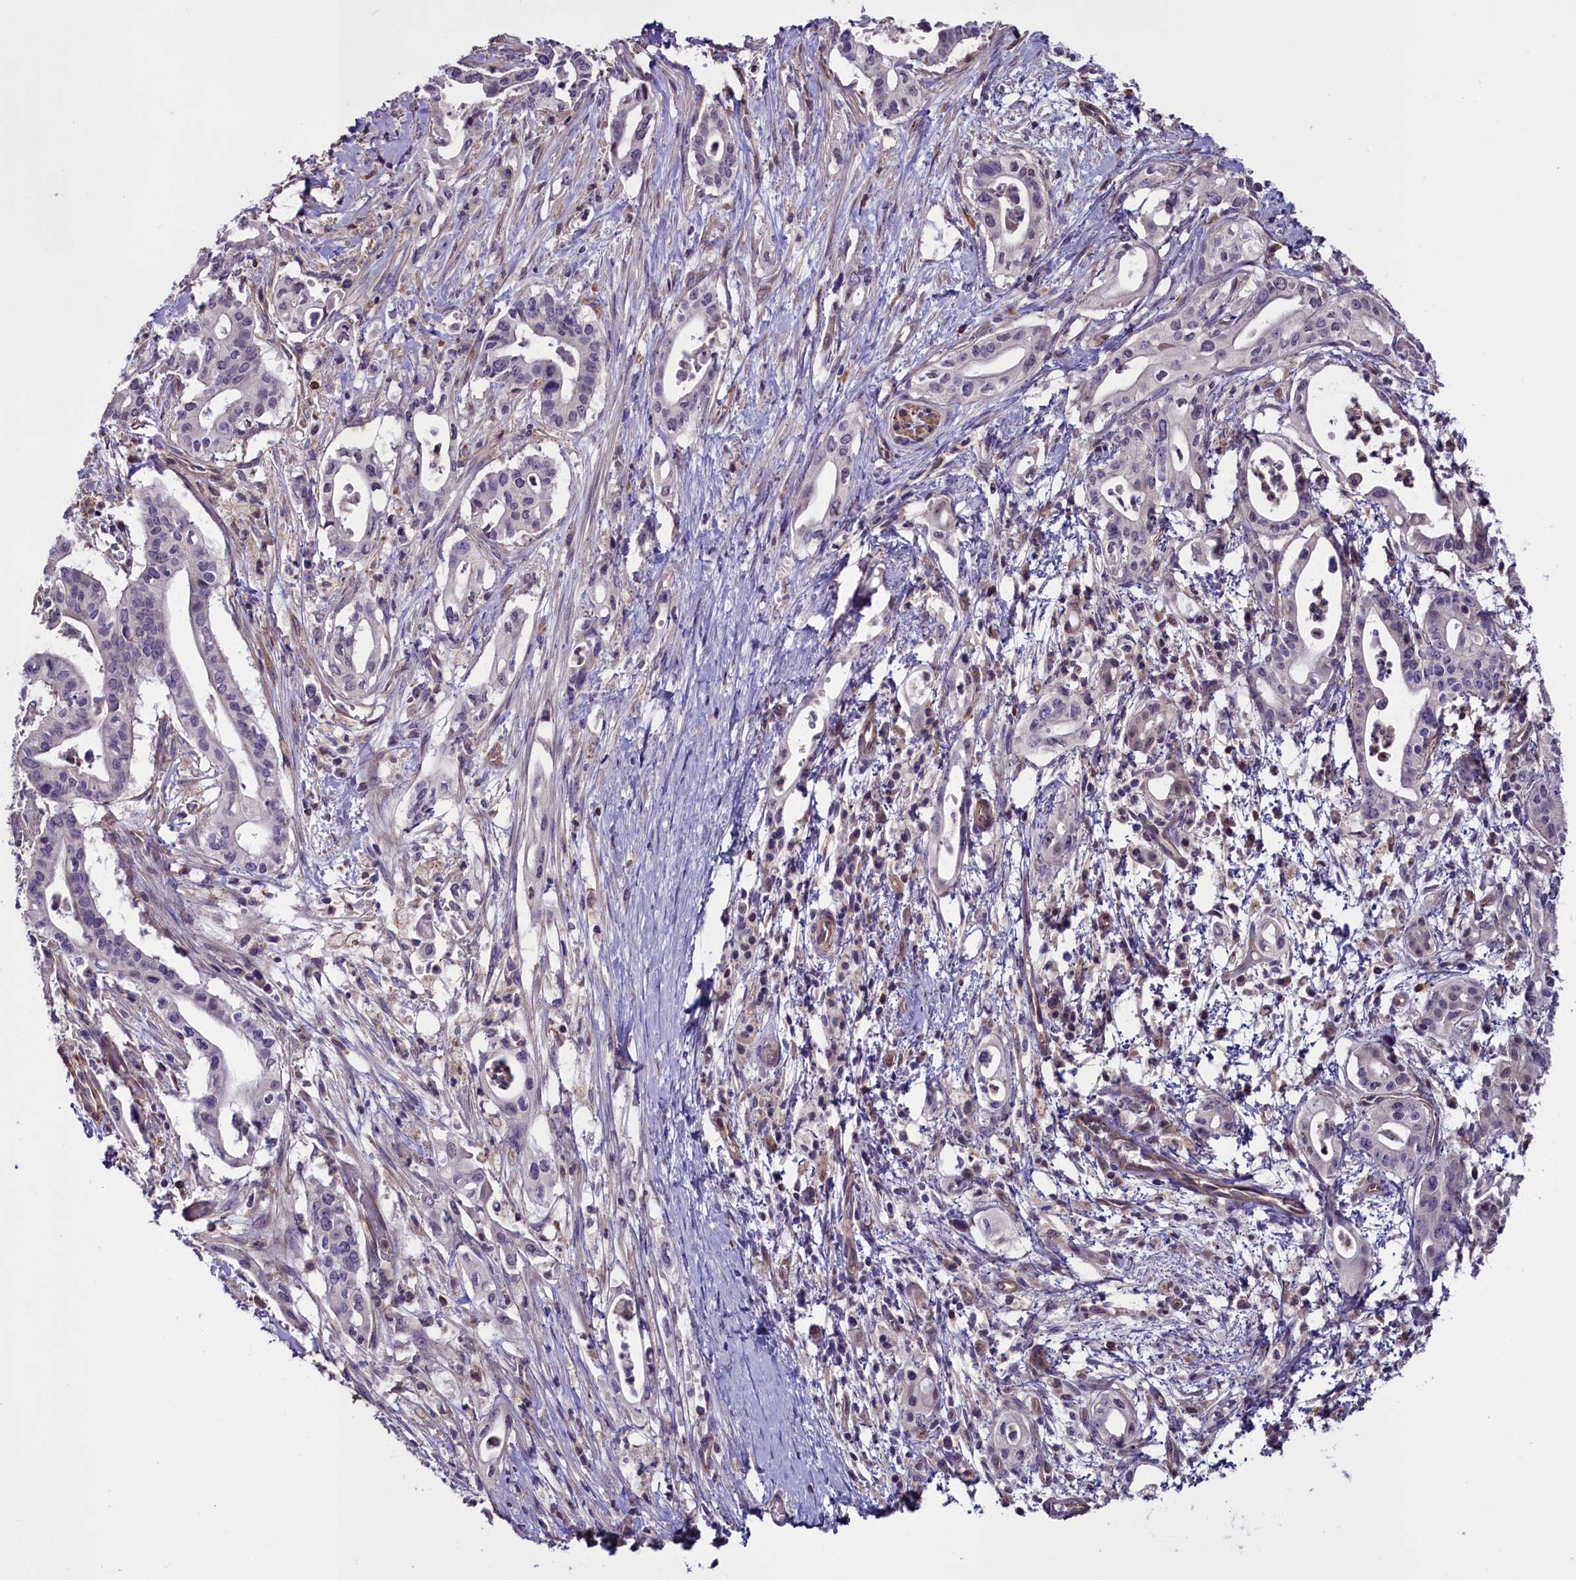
{"staining": {"intensity": "negative", "quantity": "none", "location": "none"}, "tissue": "pancreatic cancer", "cell_type": "Tumor cells", "image_type": "cancer", "snomed": [{"axis": "morphology", "description": "Adenocarcinoma, NOS"}, {"axis": "topography", "description": "Pancreas"}], "caption": "Immunohistochemistry histopathology image of neoplastic tissue: pancreatic cancer stained with DAB shows no significant protein staining in tumor cells.", "gene": "PDILT", "patient": {"sex": "female", "age": 77}}